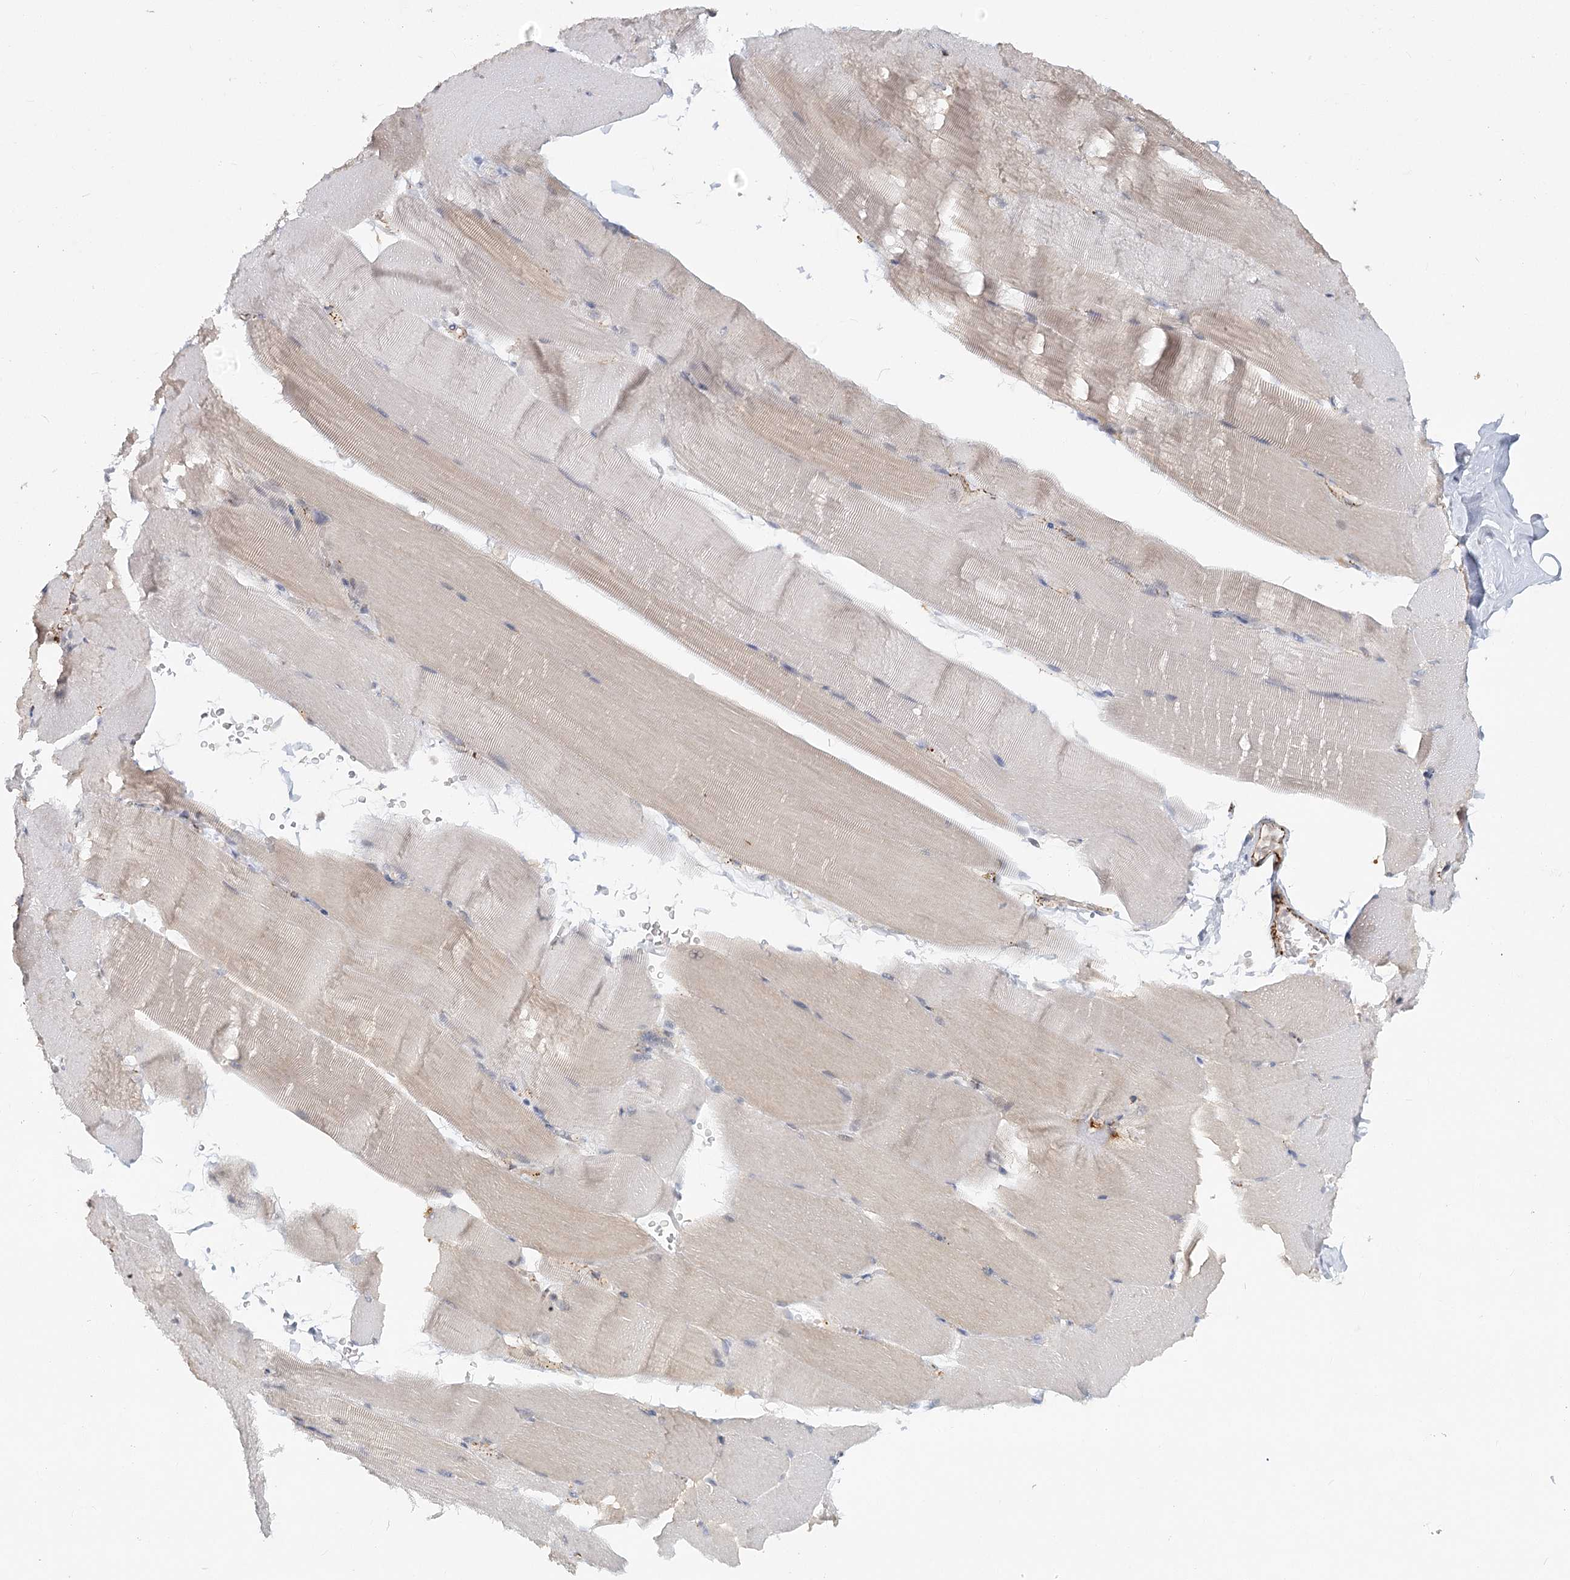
{"staining": {"intensity": "weak", "quantity": "<25%", "location": "cytoplasmic/membranous"}, "tissue": "skeletal muscle", "cell_type": "Myocytes", "image_type": "normal", "snomed": [{"axis": "morphology", "description": "Normal tissue, NOS"}, {"axis": "topography", "description": "Skeletal muscle"}, {"axis": "topography", "description": "Parathyroid gland"}], "caption": "Myocytes are negative for brown protein staining in unremarkable skeletal muscle.", "gene": "KBTBD4", "patient": {"sex": "female", "age": 37}}